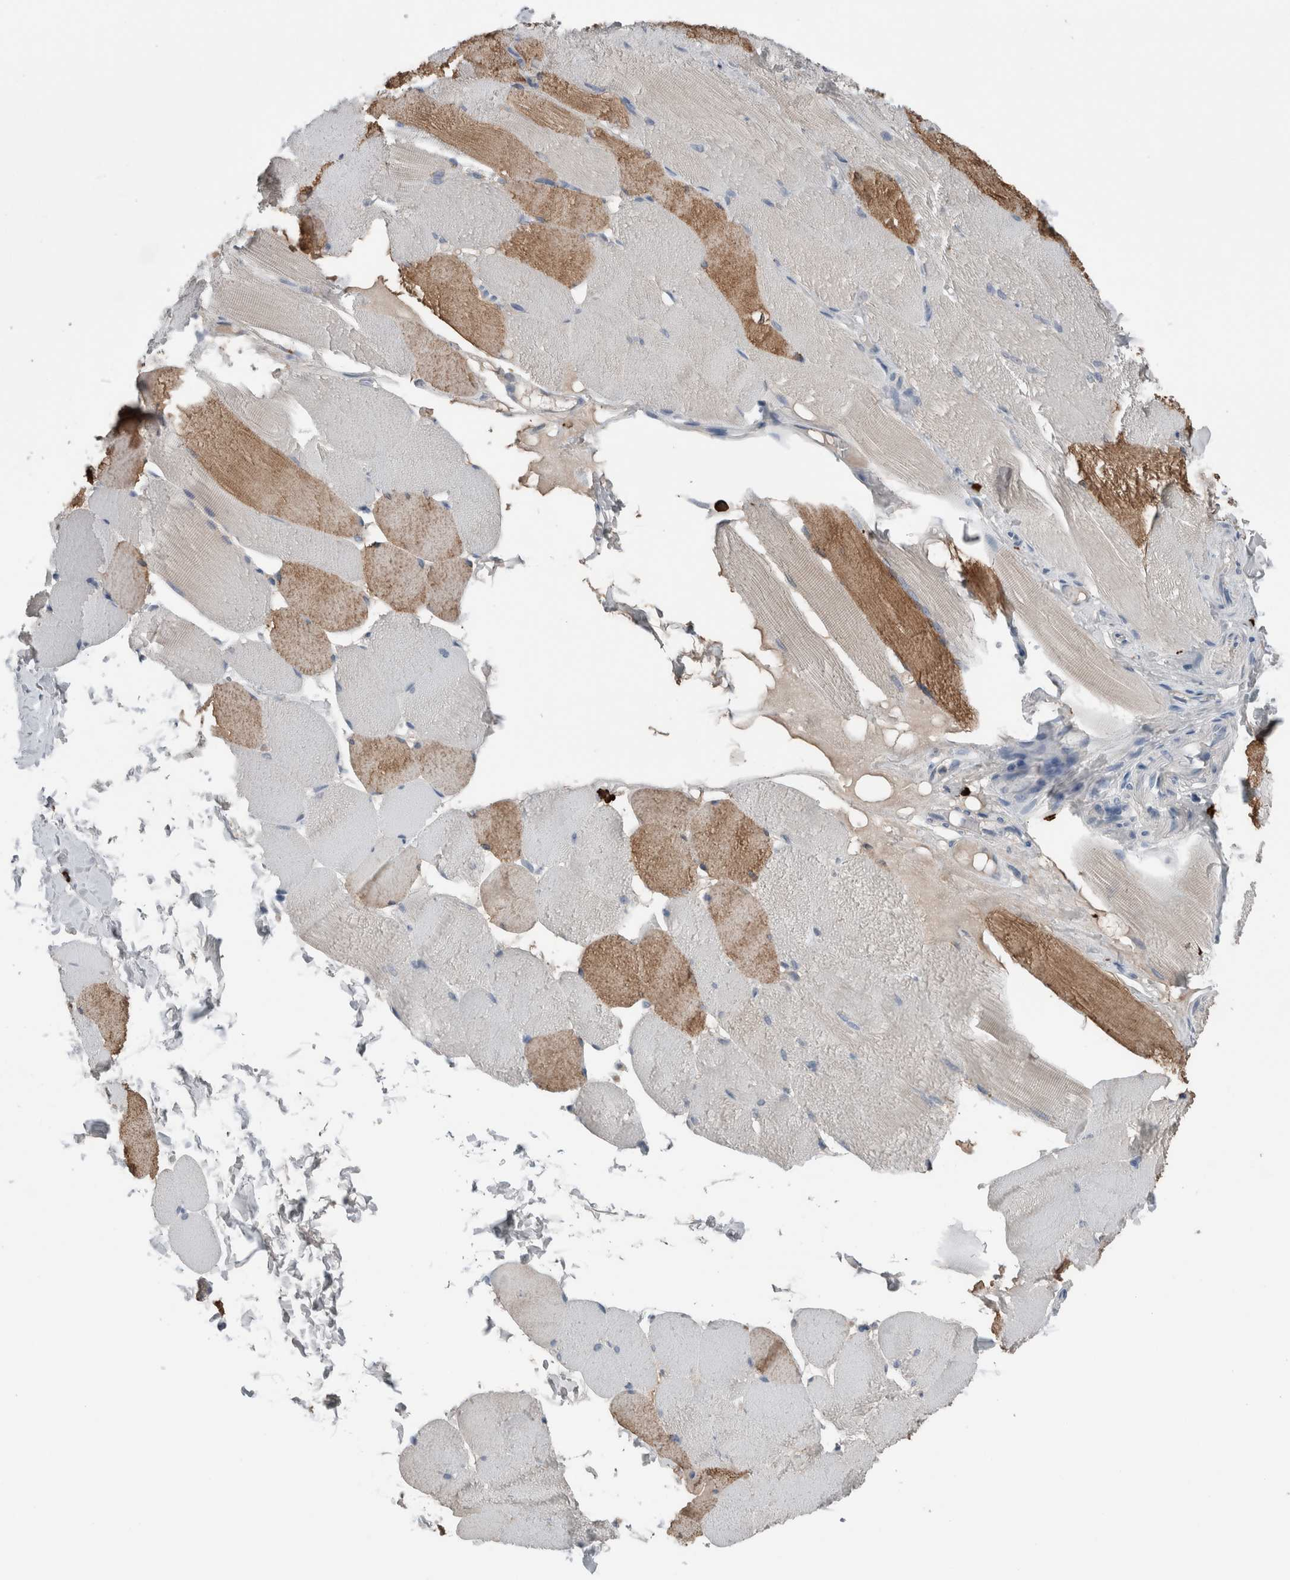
{"staining": {"intensity": "moderate", "quantity": "25%-75%", "location": "cytoplasmic/membranous"}, "tissue": "skeletal muscle", "cell_type": "Myocytes", "image_type": "normal", "snomed": [{"axis": "morphology", "description": "Normal tissue, NOS"}, {"axis": "topography", "description": "Skin"}, {"axis": "topography", "description": "Skeletal muscle"}], "caption": "This is a histology image of immunohistochemistry (IHC) staining of unremarkable skeletal muscle, which shows moderate staining in the cytoplasmic/membranous of myocytes.", "gene": "CRNN", "patient": {"sex": "male", "age": 83}}